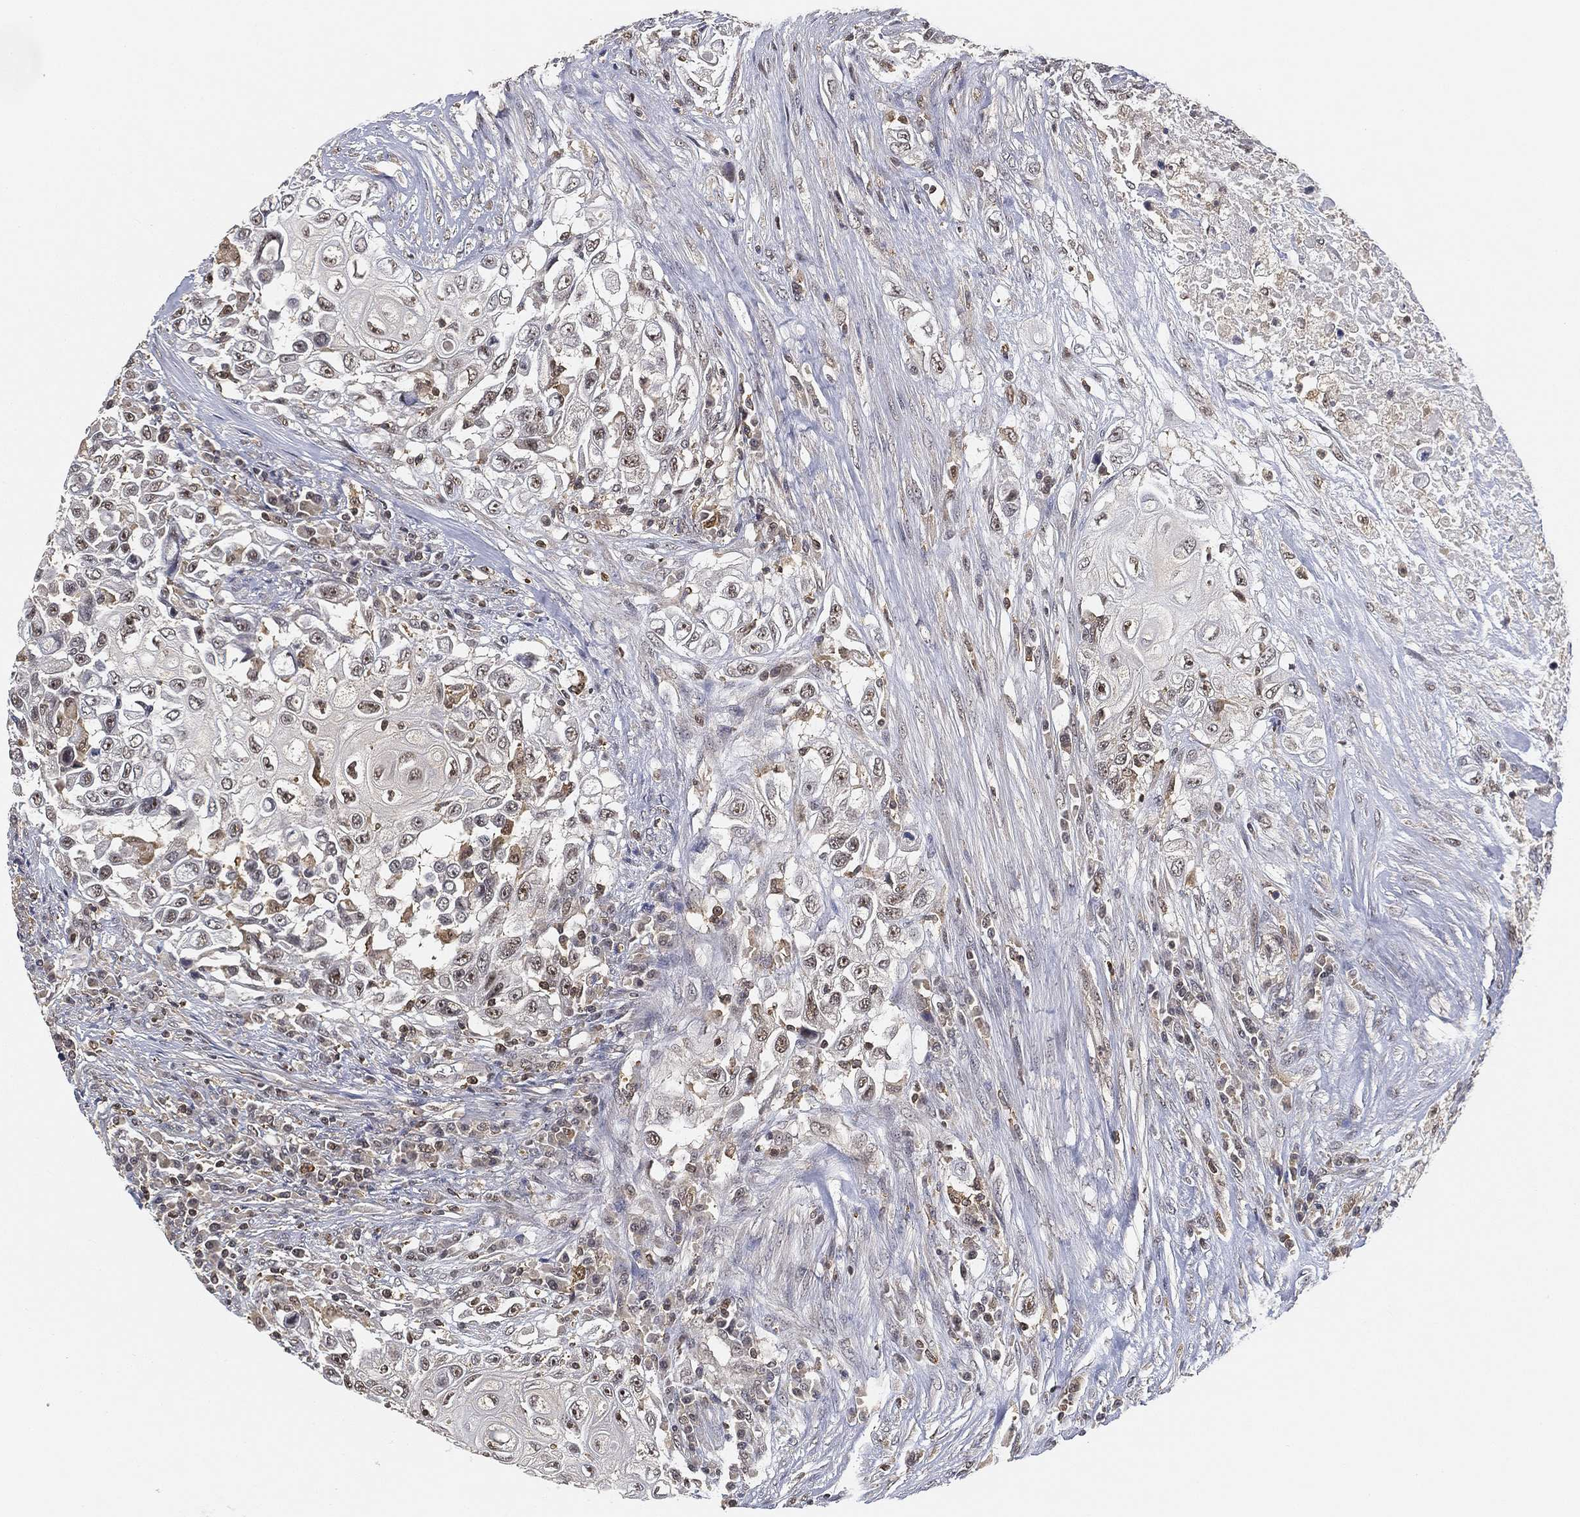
{"staining": {"intensity": "moderate", "quantity": "<25%", "location": "nuclear"}, "tissue": "urothelial cancer", "cell_type": "Tumor cells", "image_type": "cancer", "snomed": [{"axis": "morphology", "description": "Urothelial carcinoma, High grade"}, {"axis": "topography", "description": "Urinary bladder"}], "caption": "Urothelial cancer stained with IHC reveals moderate nuclear staining in approximately <25% of tumor cells.", "gene": "WDR26", "patient": {"sex": "female", "age": 56}}